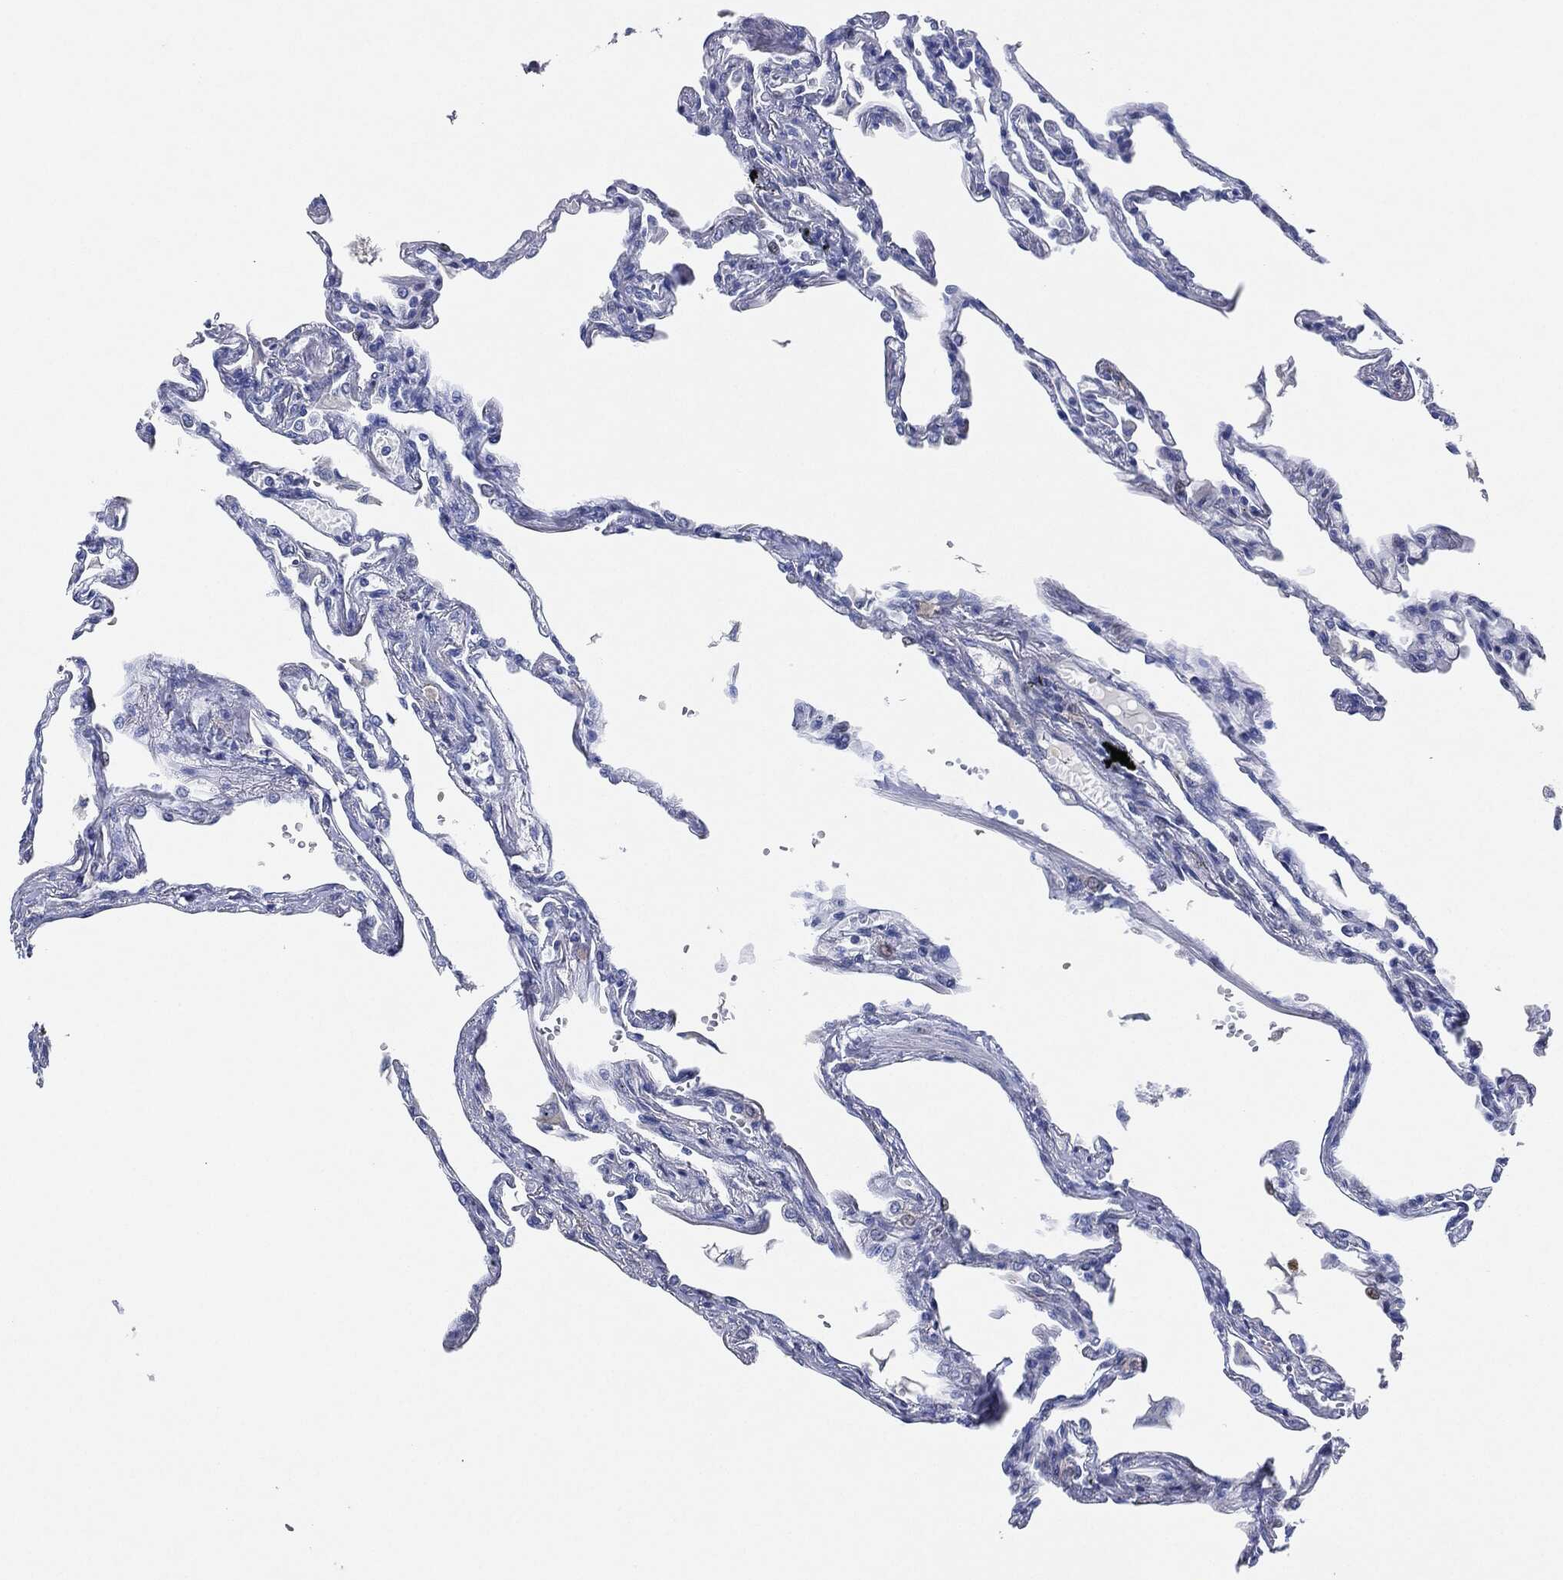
{"staining": {"intensity": "negative", "quantity": "none", "location": "none"}, "tissue": "lung", "cell_type": "Alveolar cells", "image_type": "normal", "snomed": [{"axis": "morphology", "description": "Normal tissue, NOS"}, {"axis": "topography", "description": "Lung"}], "caption": "Immunohistochemistry of normal human lung shows no staining in alveolar cells. (DAB immunohistochemistry (IHC) with hematoxylin counter stain).", "gene": "NTRK1", "patient": {"sex": "male", "age": 78}}